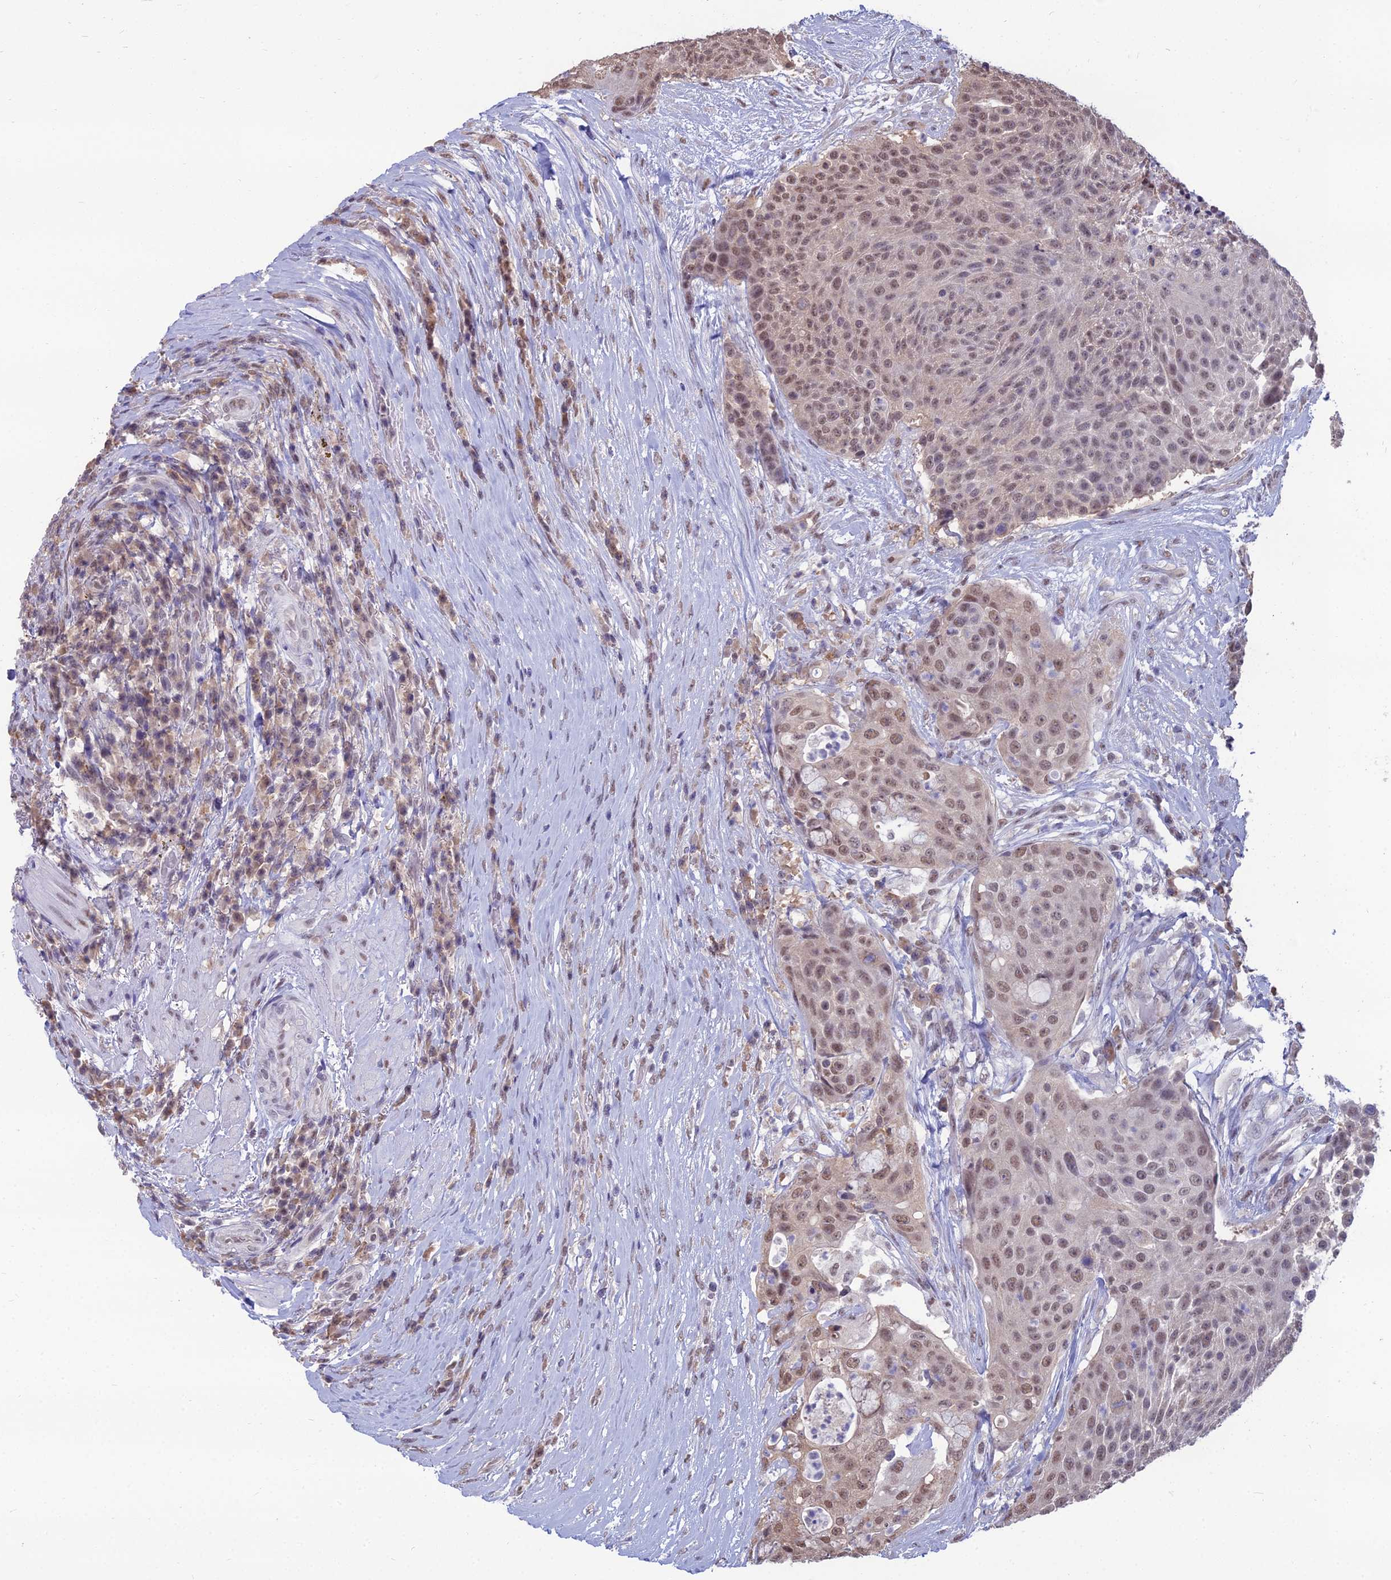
{"staining": {"intensity": "moderate", "quantity": ">75%", "location": "nuclear"}, "tissue": "urothelial cancer", "cell_type": "Tumor cells", "image_type": "cancer", "snomed": [{"axis": "morphology", "description": "Urothelial carcinoma, High grade"}, {"axis": "topography", "description": "Urinary bladder"}], "caption": "Brown immunohistochemical staining in urothelial cancer displays moderate nuclear expression in about >75% of tumor cells.", "gene": "SRSF7", "patient": {"sex": "female", "age": 63}}